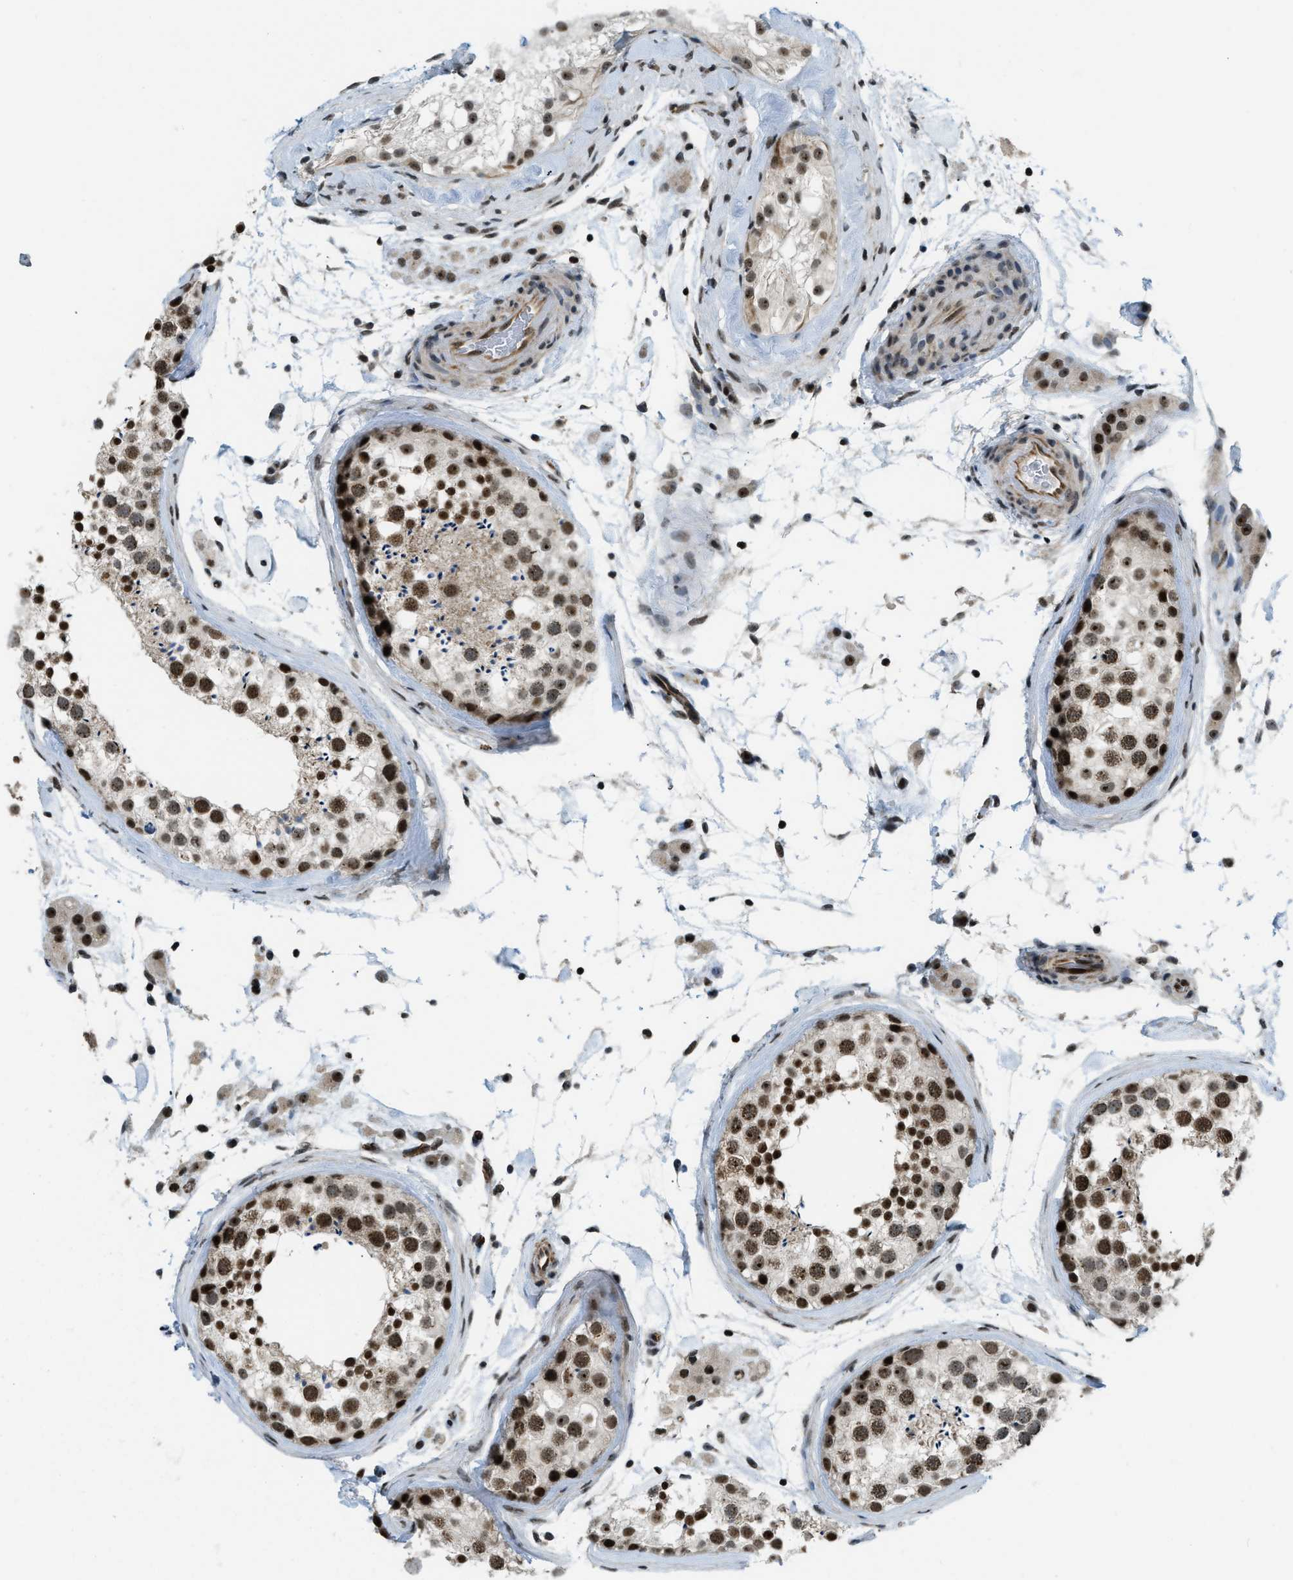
{"staining": {"intensity": "strong", "quantity": ">75%", "location": "nuclear"}, "tissue": "testis", "cell_type": "Cells in seminiferous ducts", "image_type": "normal", "snomed": [{"axis": "morphology", "description": "Normal tissue, NOS"}, {"axis": "topography", "description": "Testis"}], "caption": "This is a photomicrograph of immunohistochemistry staining of normal testis, which shows strong expression in the nuclear of cells in seminiferous ducts.", "gene": "E2F1", "patient": {"sex": "male", "age": 46}}